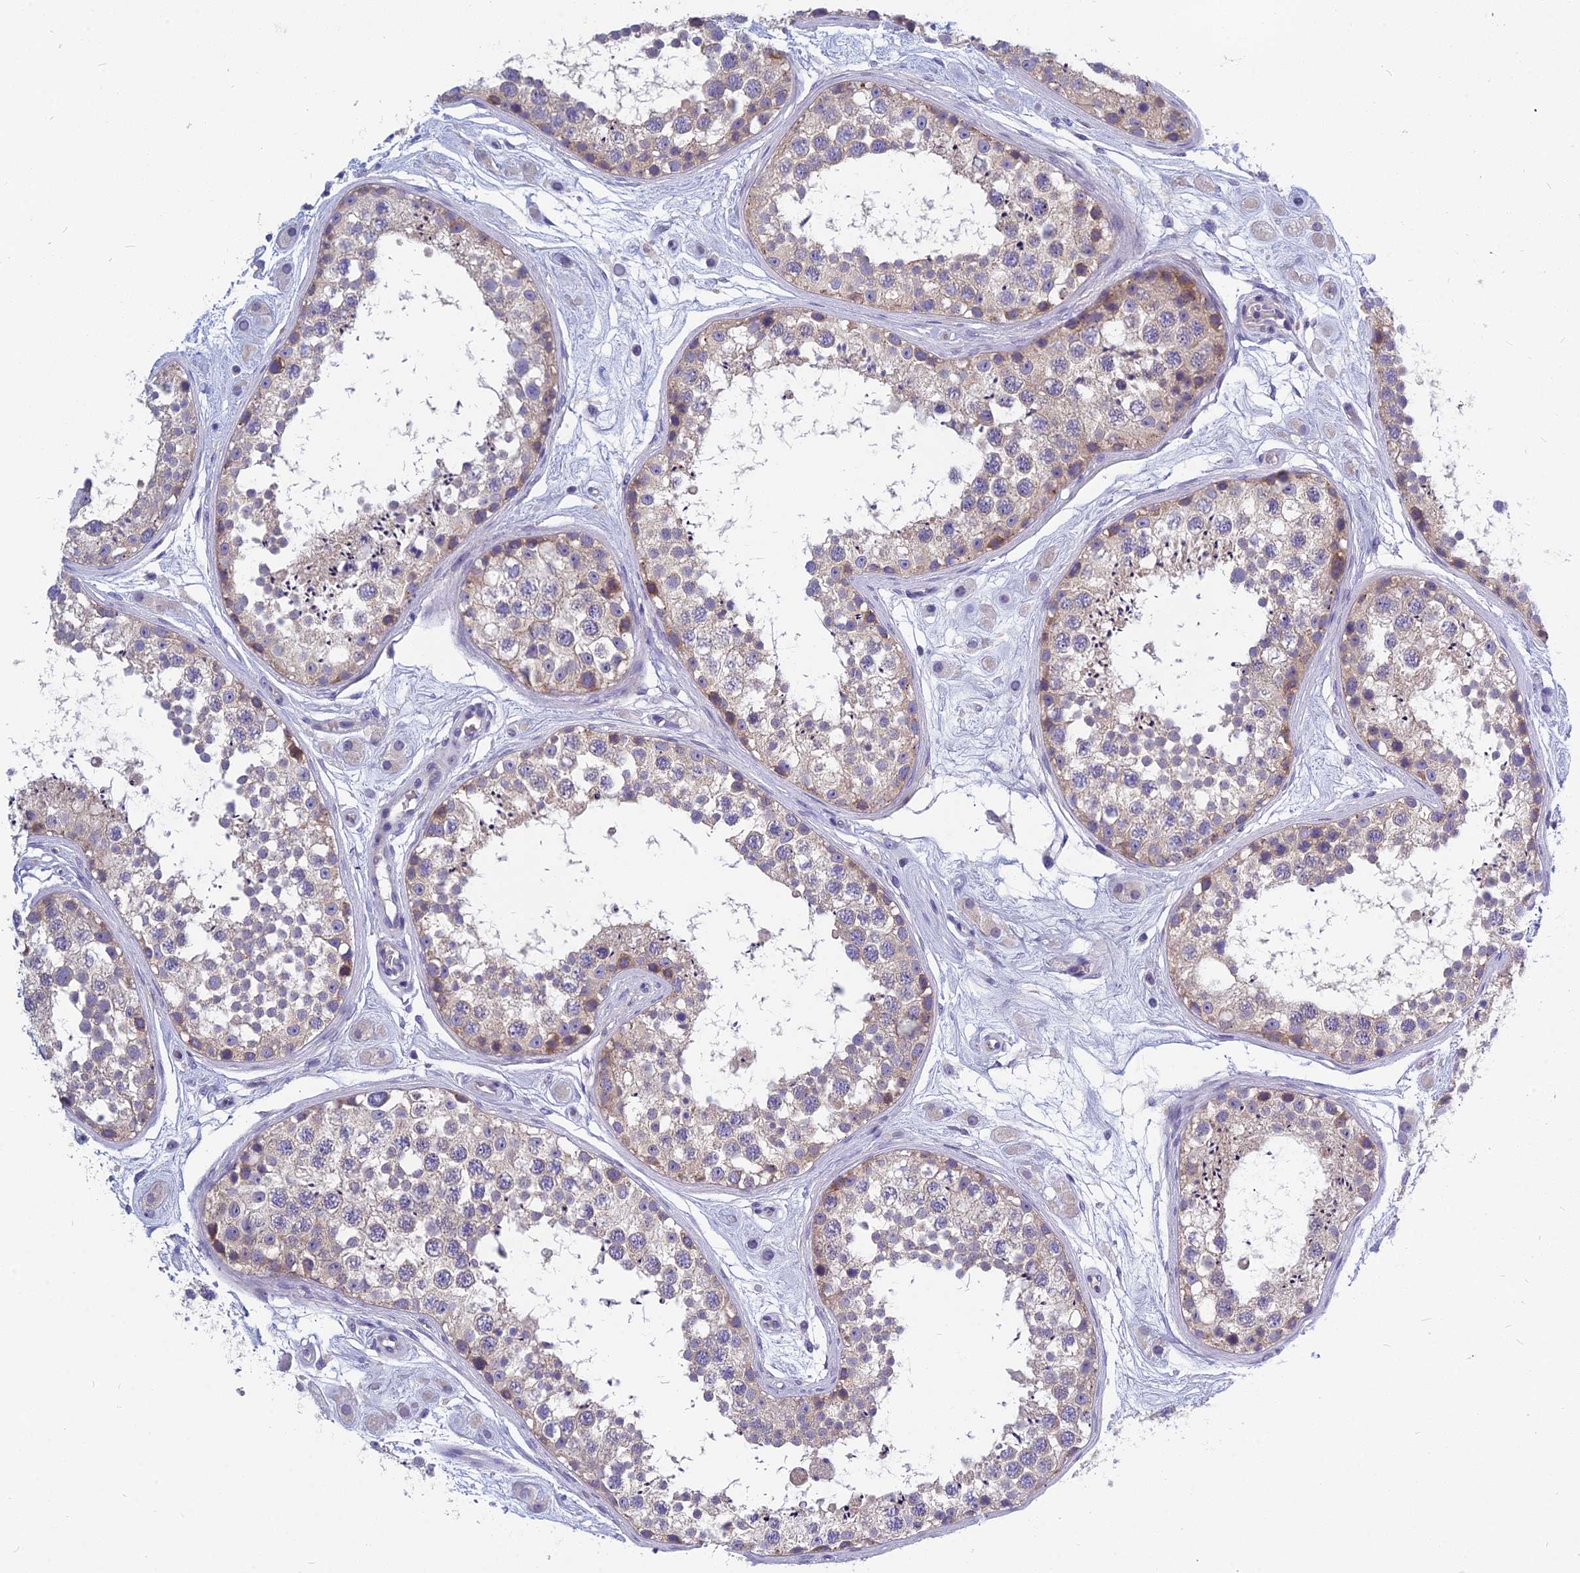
{"staining": {"intensity": "weak", "quantity": "<25%", "location": "cytoplasmic/membranous"}, "tissue": "testis", "cell_type": "Cells in seminiferous ducts", "image_type": "normal", "snomed": [{"axis": "morphology", "description": "Normal tissue, NOS"}, {"axis": "topography", "description": "Testis"}], "caption": "Image shows no protein positivity in cells in seminiferous ducts of normal testis.", "gene": "RBM41", "patient": {"sex": "male", "age": 25}}